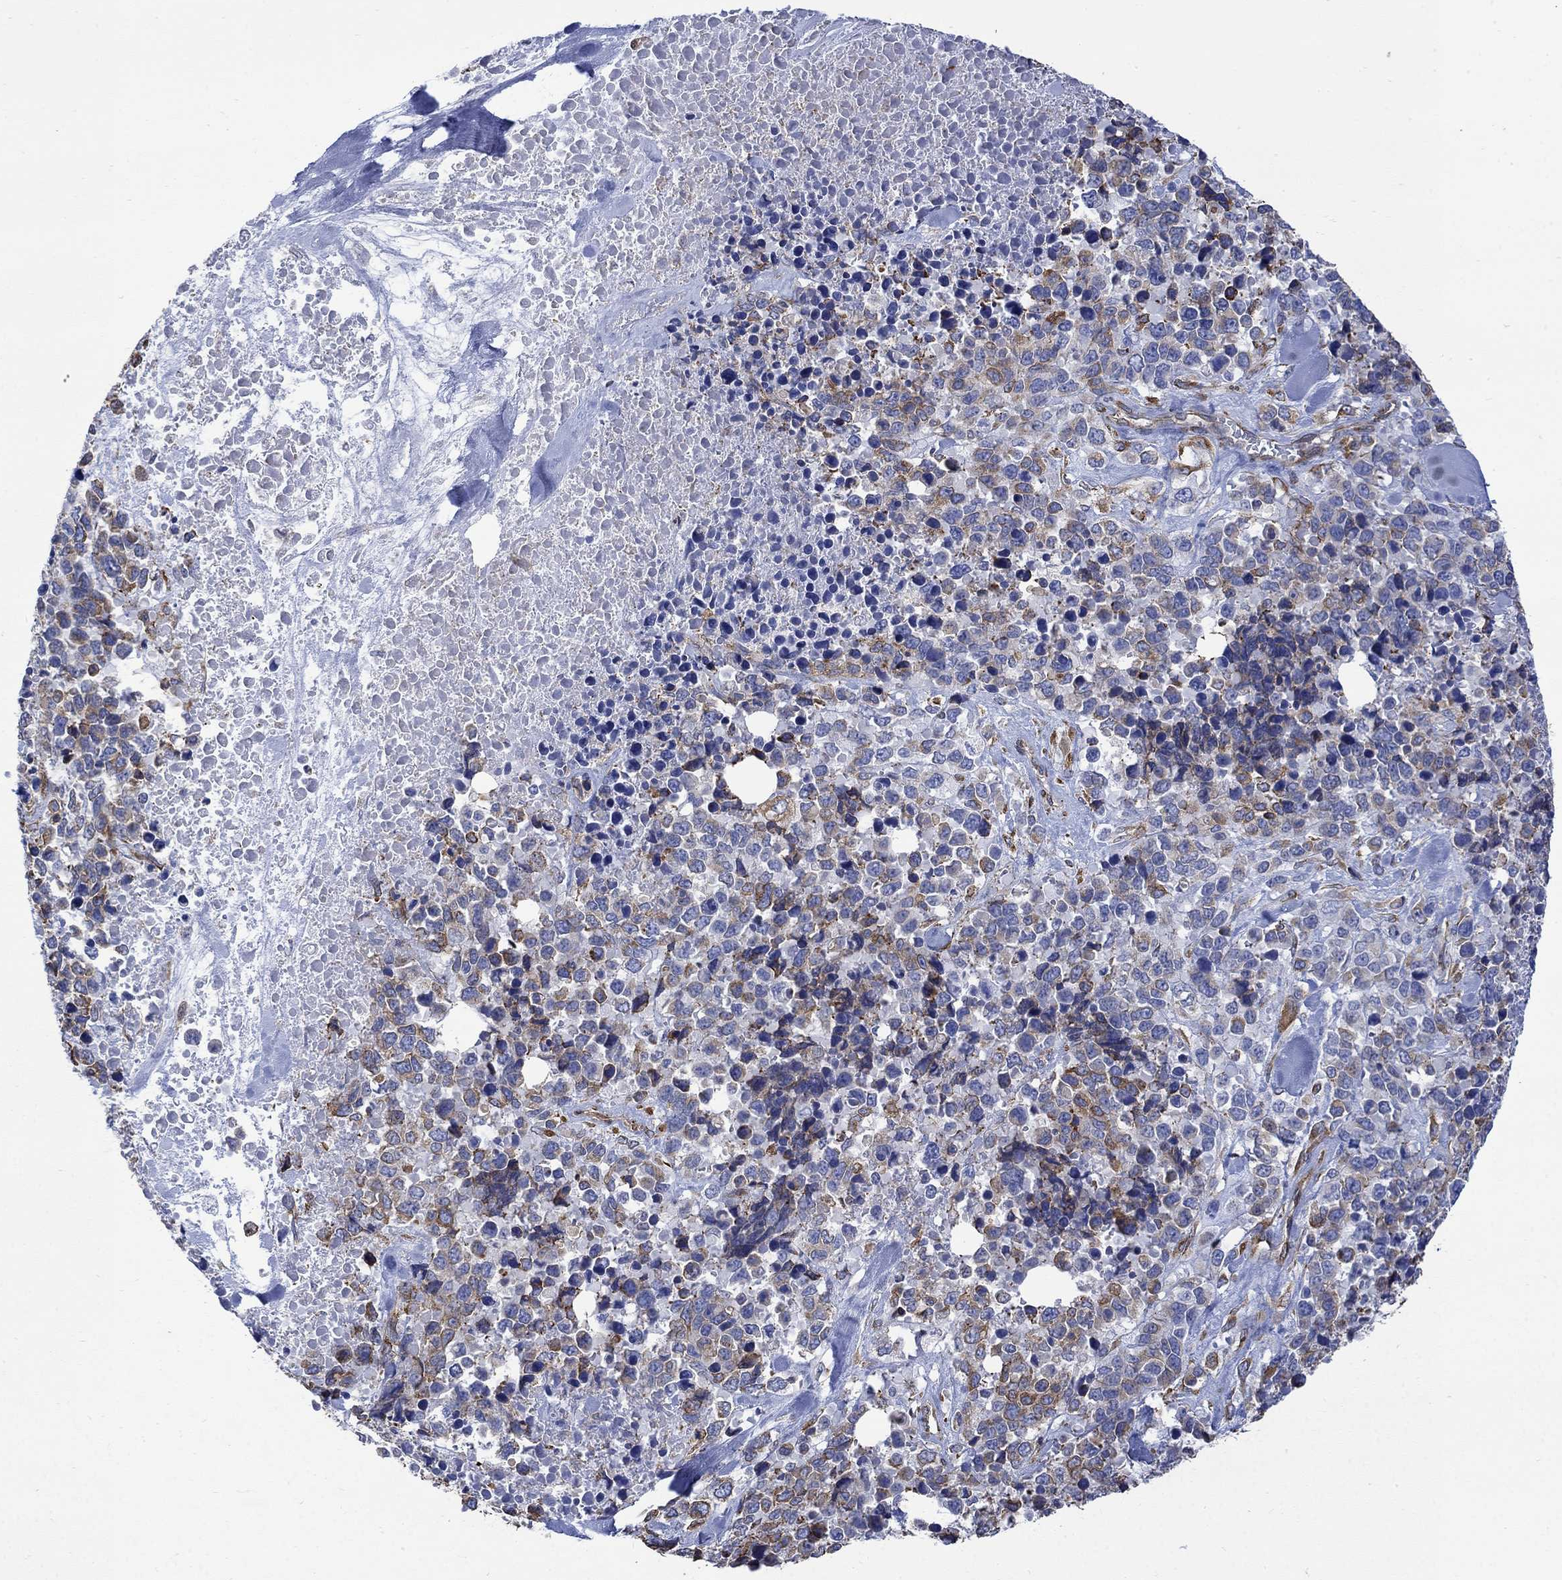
{"staining": {"intensity": "strong", "quantity": "<25%", "location": "cytoplasmic/membranous"}, "tissue": "melanoma", "cell_type": "Tumor cells", "image_type": "cancer", "snomed": [{"axis": "morphology", "description": "Malignant melanoma, Metastatic site"}, {"axis": "topography", "description": "Skin"}], "caption": "Immunohistochemistry (IHC) image of neoplastic tissue: human melanoma stained using immunohistochemistry demonstrates medium levels of strong protein expression localized specifically in the cytoplasmic/membranous of tumor cells, appearing as a cytoplasmic/membranous brown color.", "gene": "TGM2", "patient": {"sex": "male", "age": 84}}